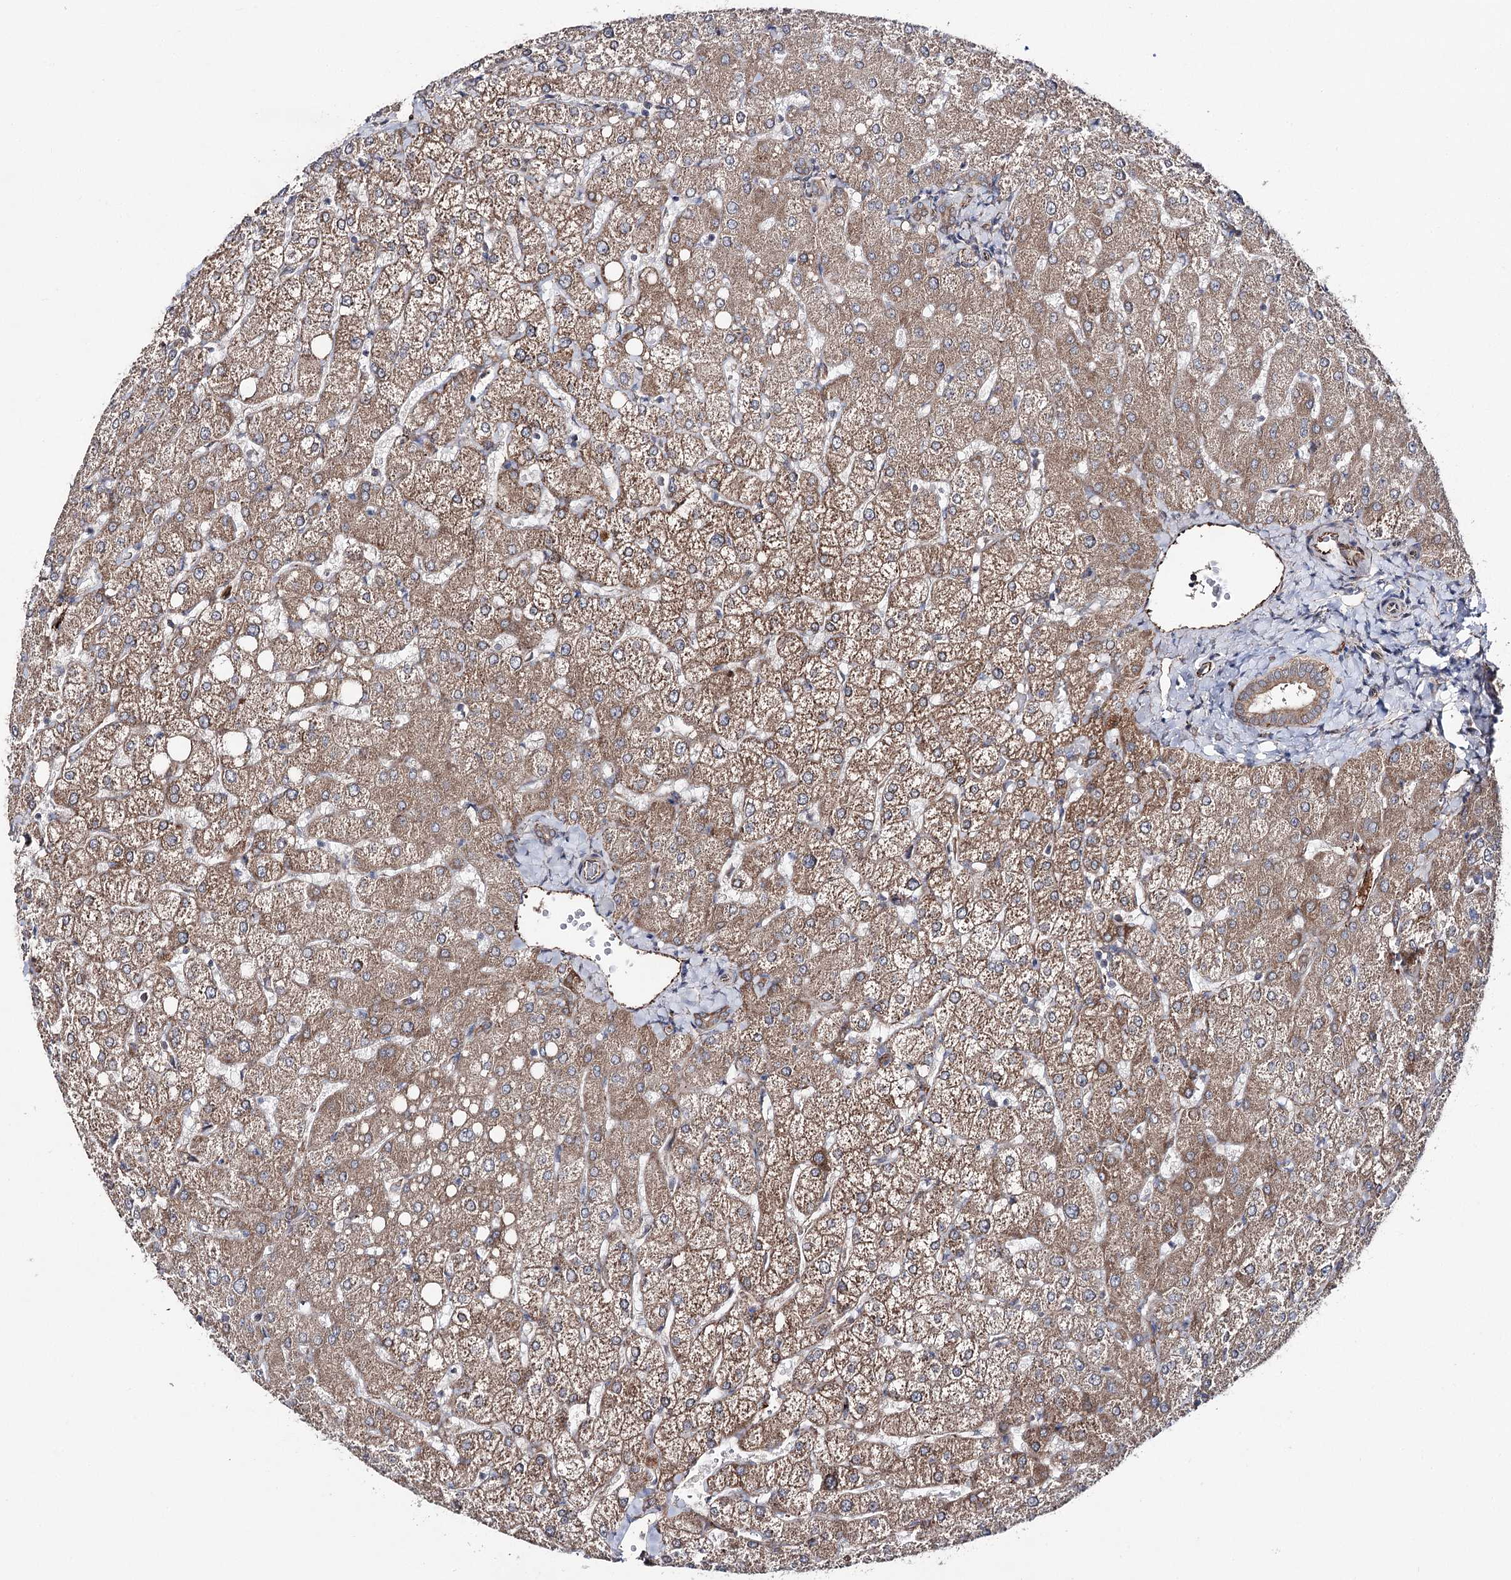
{"staining": {"intensity": "moderate", "quantity": ">75%", "location": "cytoplasmic/membranous"}, "tissue": "liver", "cell_type": "Cholangiocytes", "image_type": "normal", "snomed": [{"axis": "morphology", "description": "Normal tissue, NOS"}, {"axis": "topography", "description": "Liver"}], "caption": "A brown stain labels moderate cytoplasmic/membranous positivity of a protein in cholangiocytes of normal liver.", "gene": "MIB1", "patient": {"sex": "female", "age": 54}}